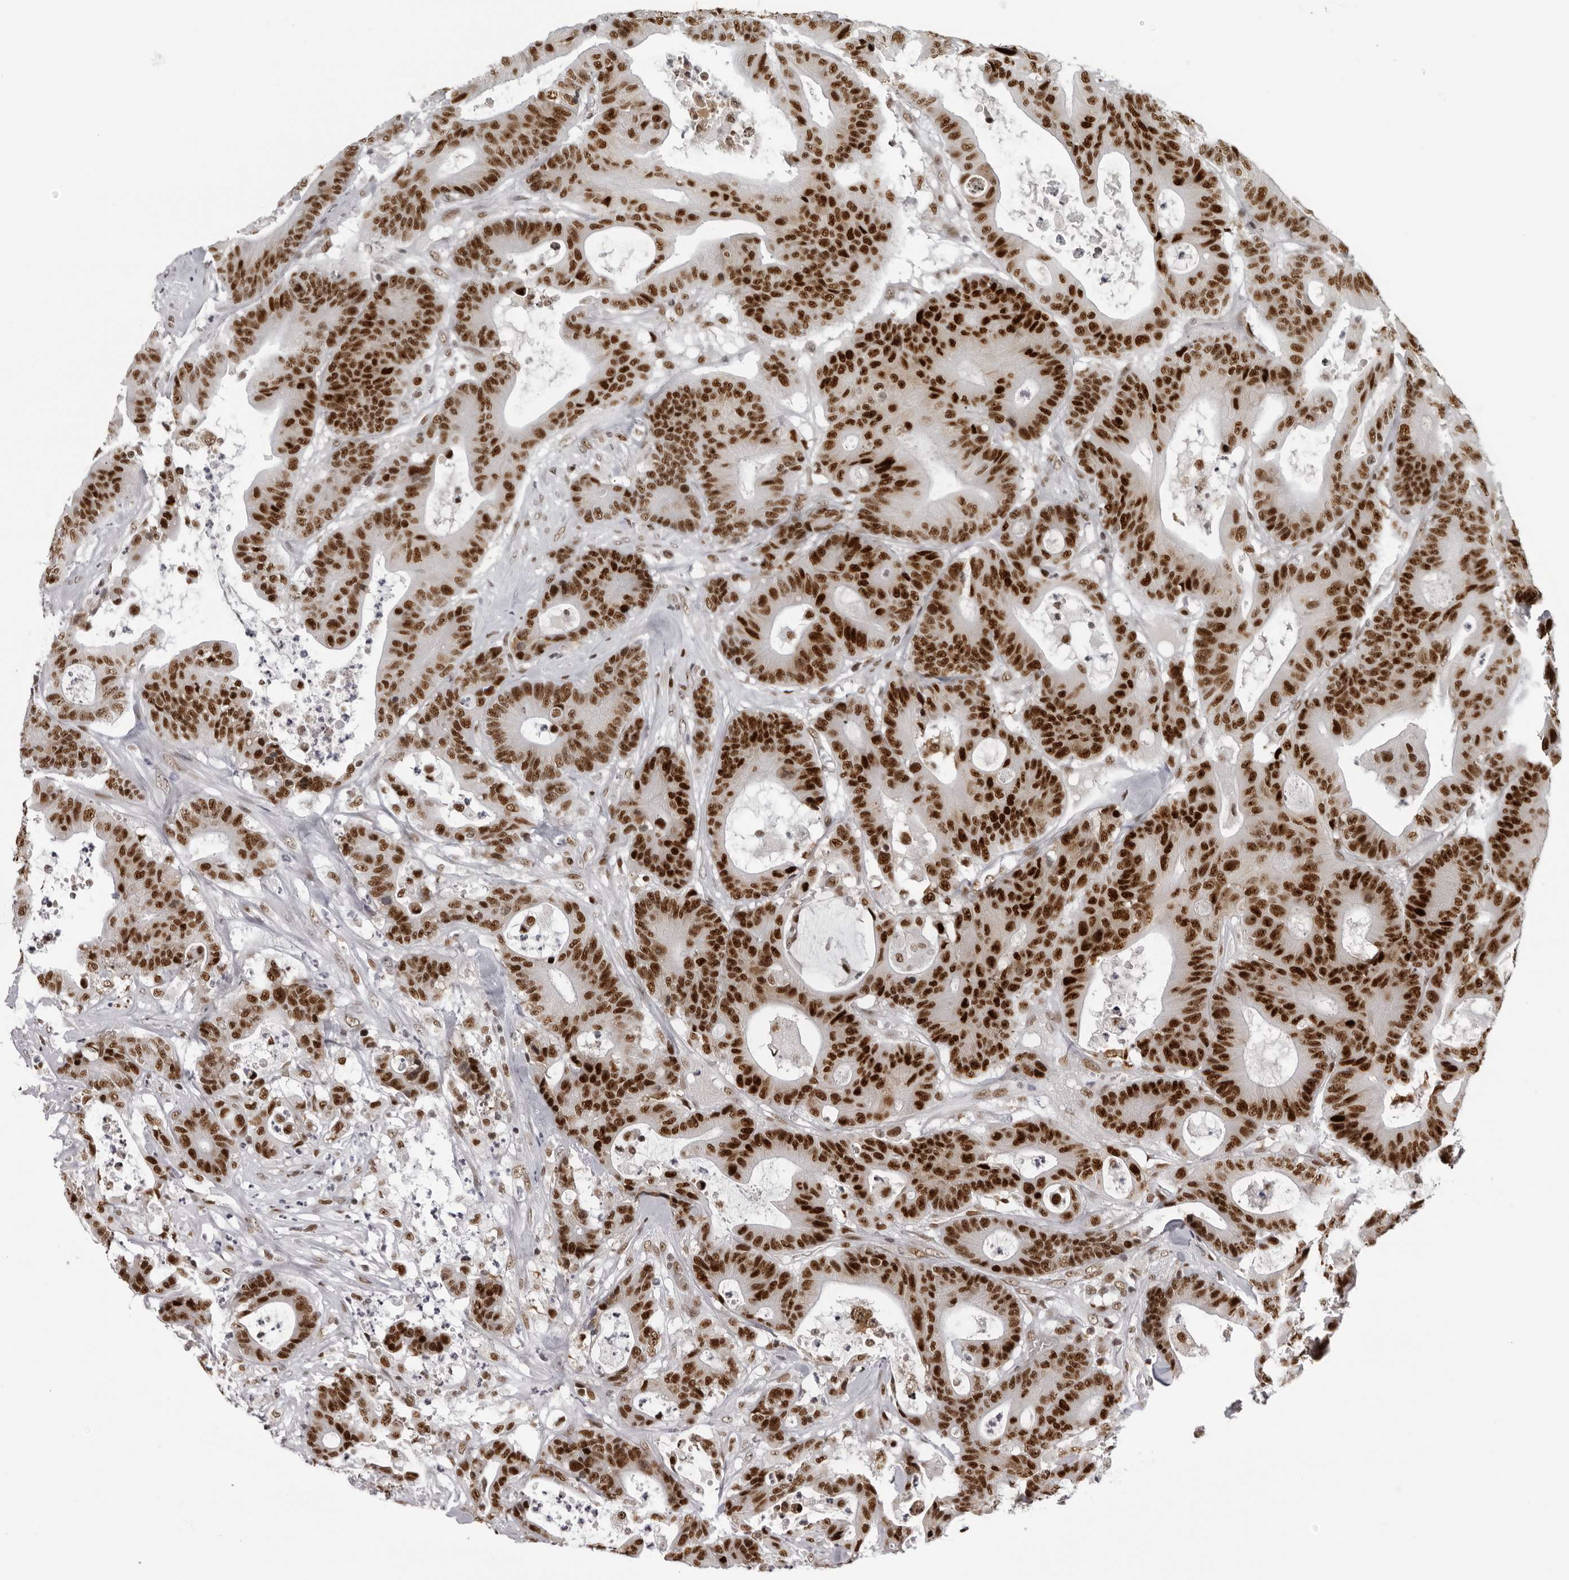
{"staining": {"intensity": "strong", "quantity": ">75%", "location": "nuclear"}, "tissue": "colorectal cancer", "cell_type": "Tumor cells", "image_type": "cancer", "snomed": [{"axis": "morphology", "description": "Adenocarcinoma, NOS"}, {"axis": "topography", "description": "Colon"}], "caption": "IHC (DAB (3,3'-diaminobenzidine)) staining of human colorectal cancer (adenocarcinoma) shows strong nuclear protein positivity in about >75% of tumor cells.", "gene": "HEXIM2", "patient": {"sex": "female", "age": 84}}